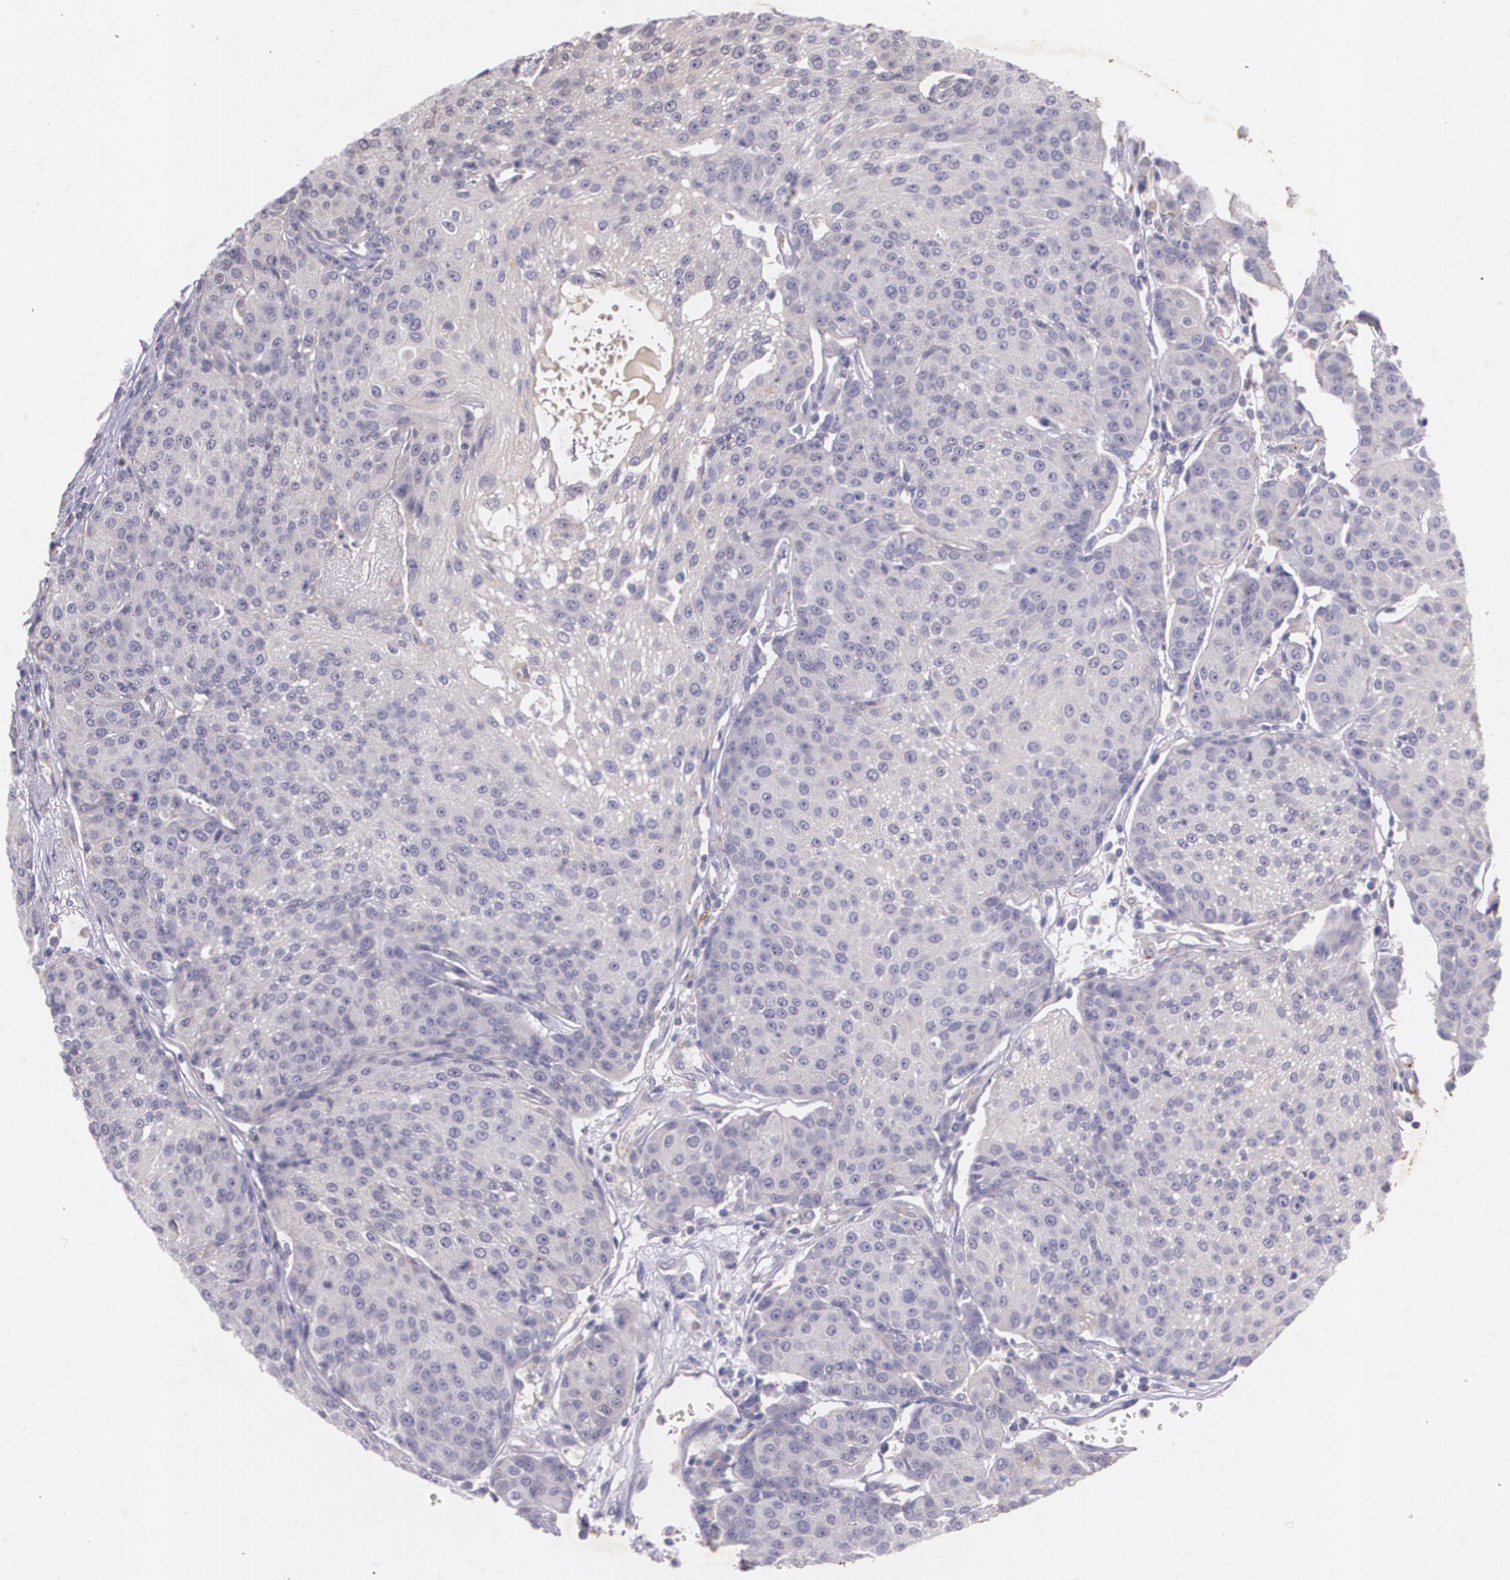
{"staining": {"intensity": "weak", "quantity": ">75%", "location": "cytoplasmic/membranous"}, "tissue": "urothelial cancer", "cell_type": "Tumor cells", "image_type": "cancer", "snomed": [{"axis": "morphology", "description": "Urothelial carcinoma, High grade"}, {"axis": "topography", "description": "Urinary bladder"}], "caption": "Protein expression analysis of urothelial cancer reveals weak cytoplasmic/membranous expression in approximately >75% of tumor cells. Using DAB (brown) and hematoxylin (blue) stains, captured at high magnification using brightfield microscopy.", "gene": "TM4SF1", "patient": {"sex": "female", "age": 85}}